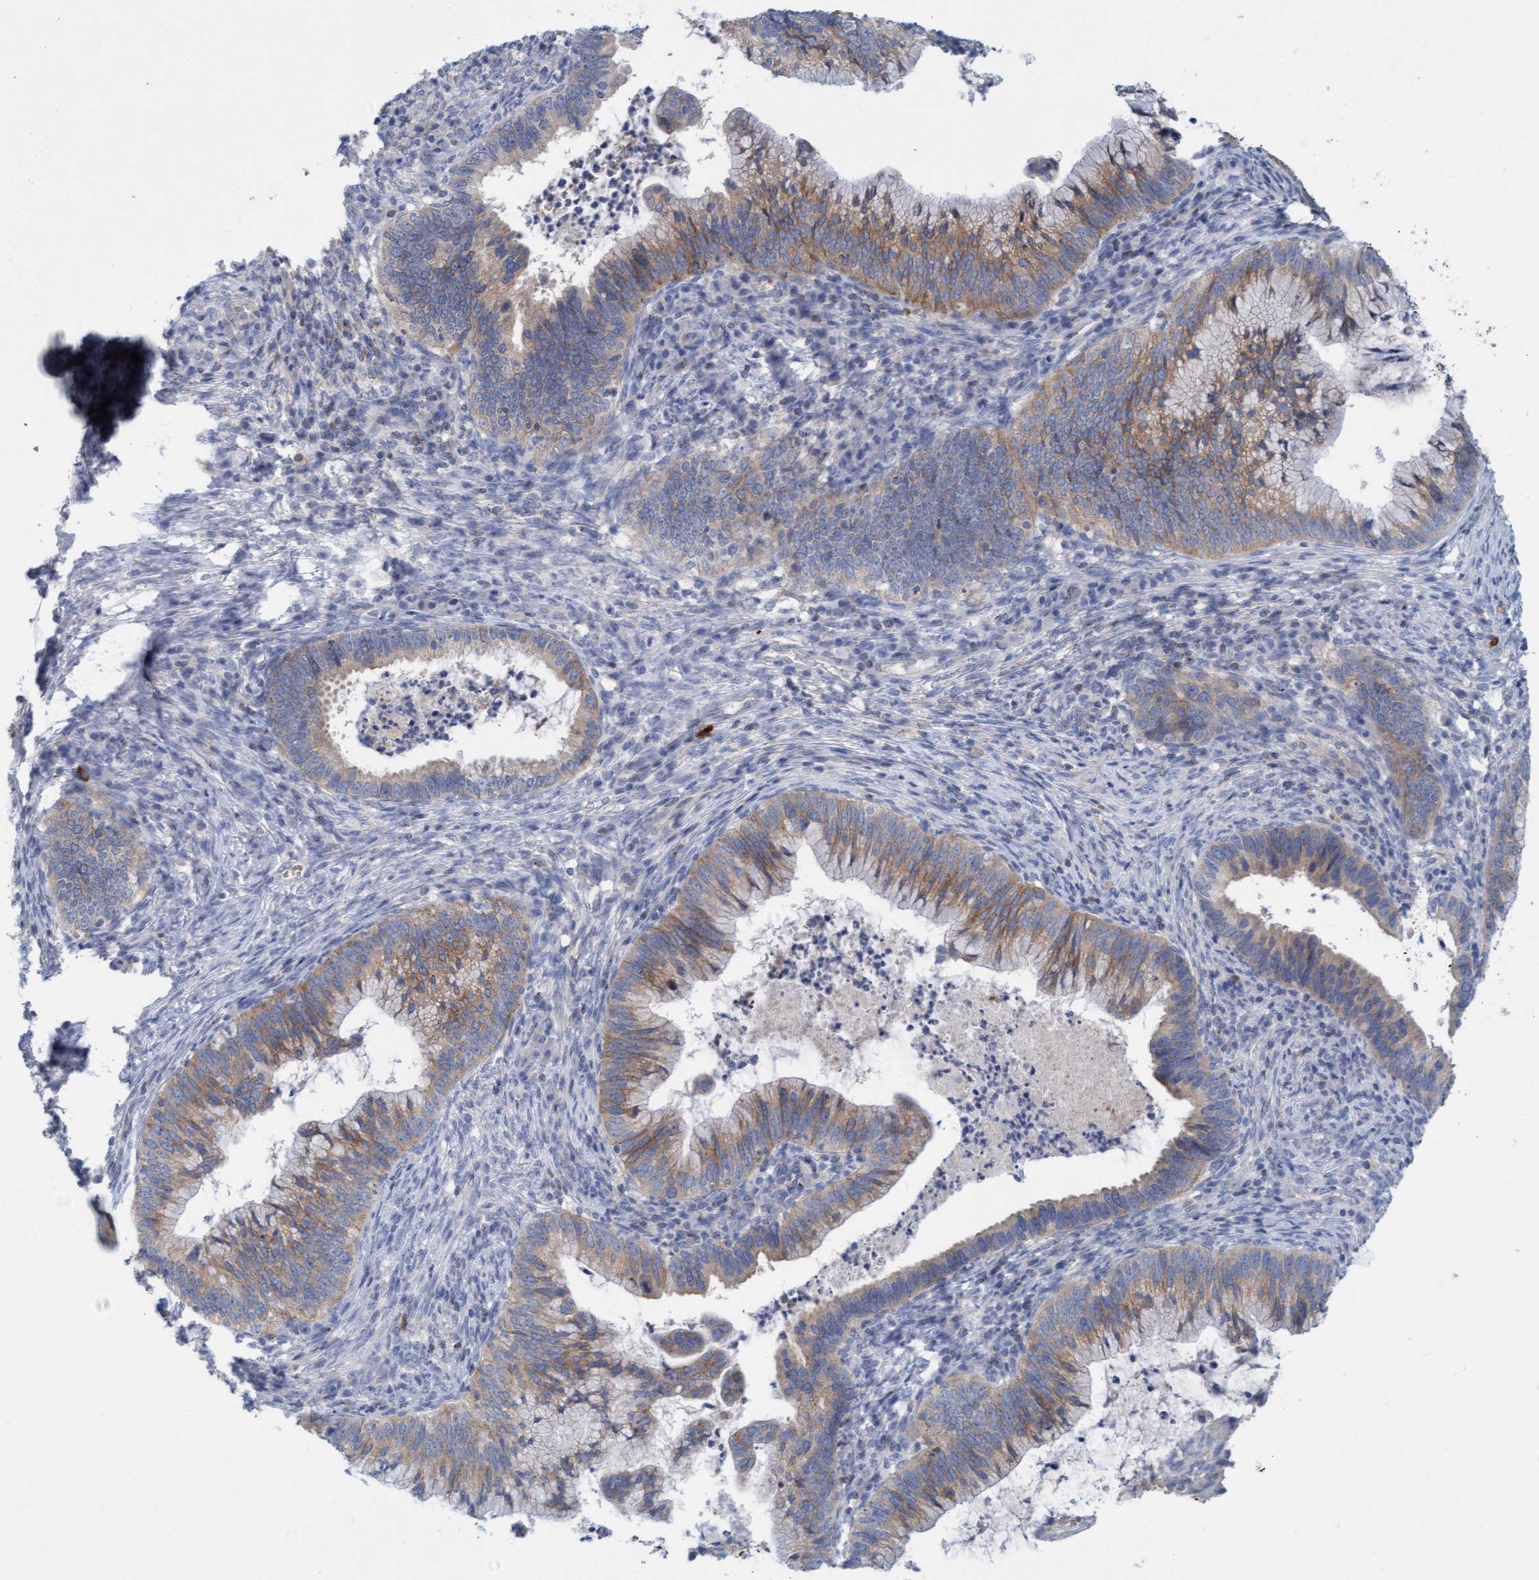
{"staining": {"intensity": "weak", "quantity": ">75%", "location": "cytoplasmic/membranous"}, "tissue": "cervical cancer", "cell_type": "Tumor cells", "image_type": "cancer", "snomed": [{"axis": "morphology", "description": "Adenocarcinoma, NOS"}, {"axis": "topography", "description": "Cervix"}], "caption": "IHC staining of cervical cancer (adenocarcinoma), which demonstrates low levels of weak cytoplasmic/membranous positivity in about >75% of tumor cells indicating weak cytoplasmic/membranous protein positivity. The staining was performed using DAB (brown) for protein detection and nuclei were counterstained in hematoxylin (blue).", "gene": "SIGIRR", "patient": {"sex": "female", "age": 36}}